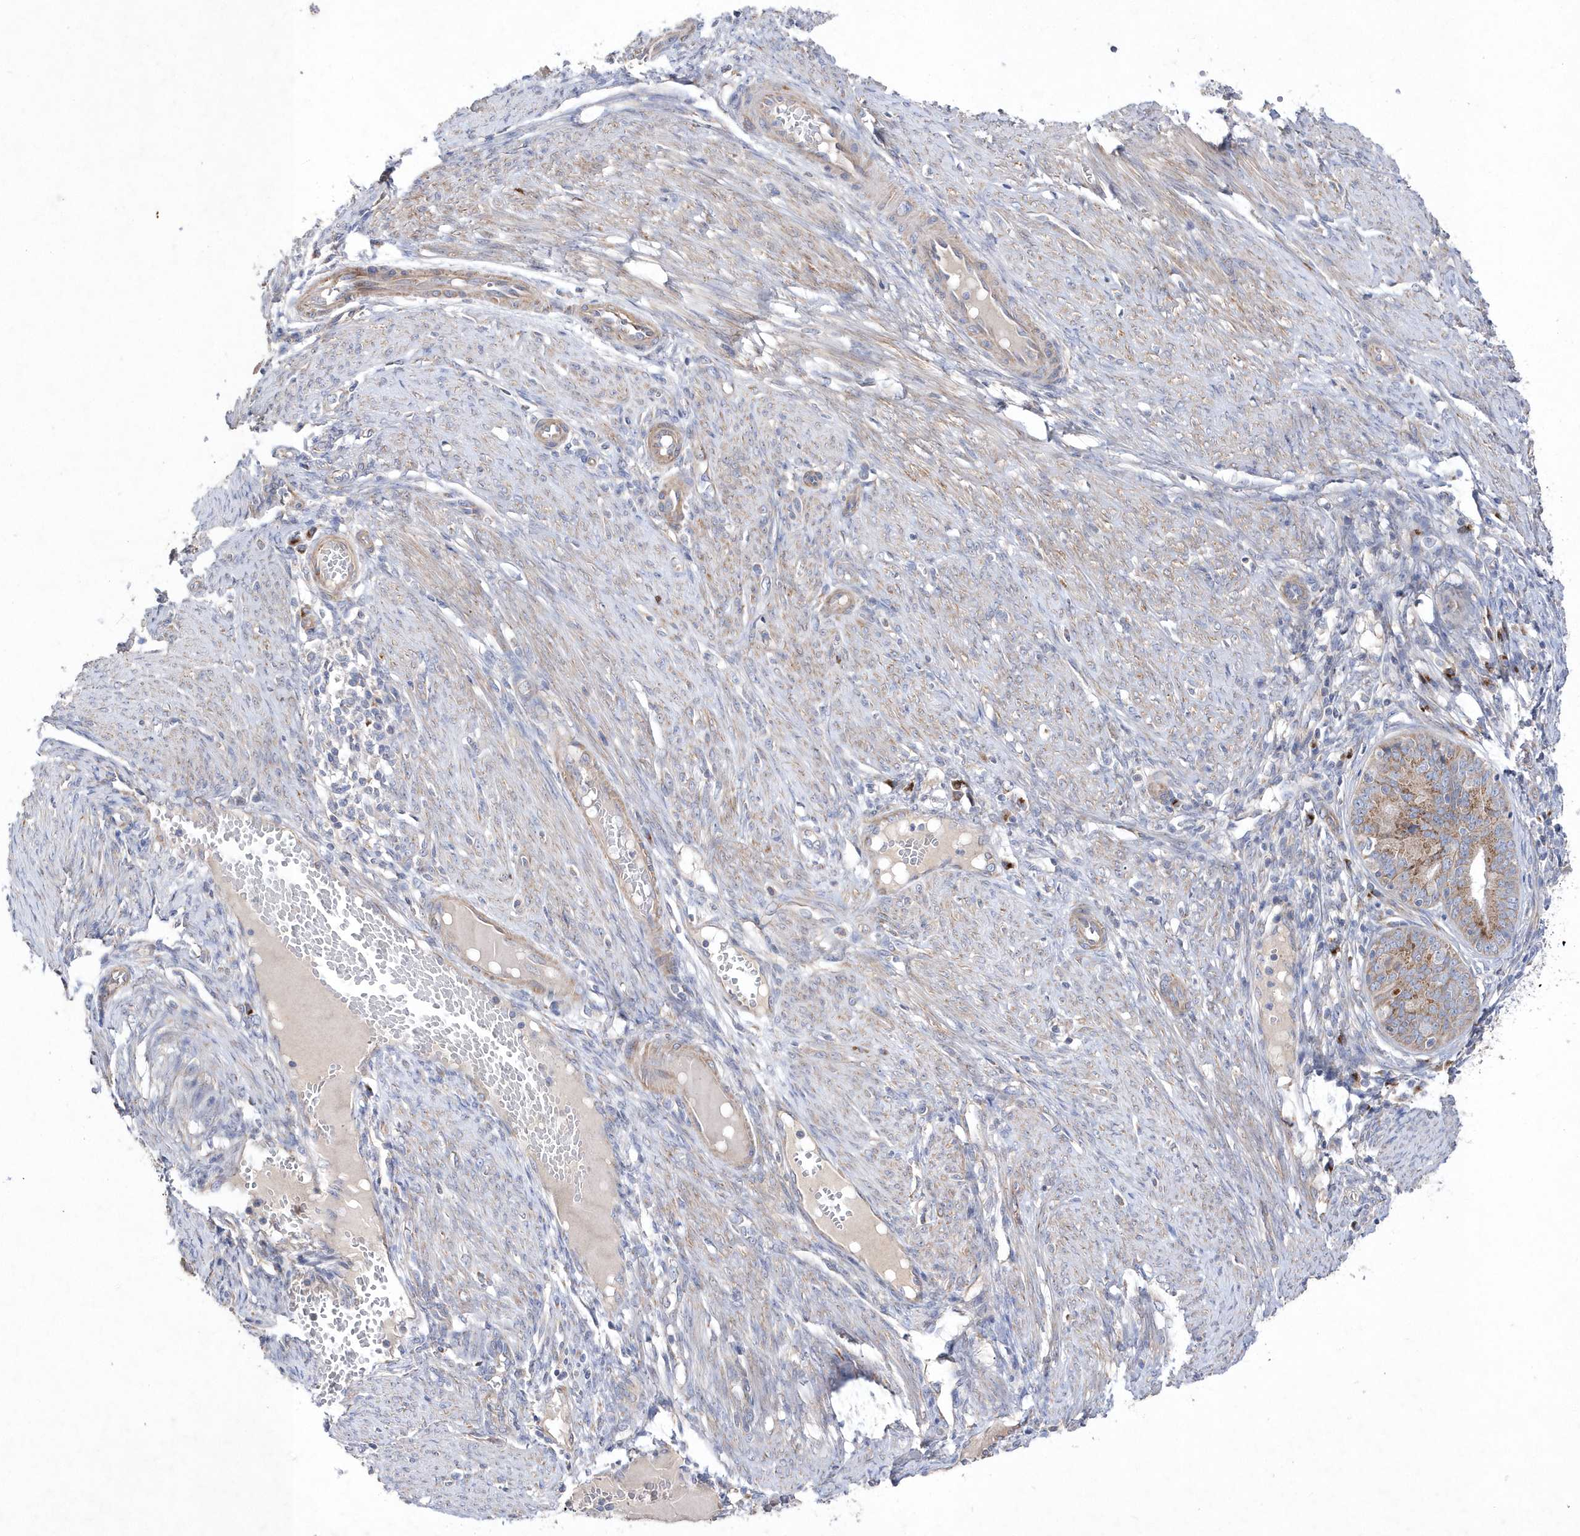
{"staining": {"intensity": "moderate", "quantity": ">75%", "location": "cytoplasmic/membranous"}, "tissue": "endometrial cancer", "cell_type": "Tumor cells", "image_type": "cancer", "snomed": [{"axis": "morphology", "description": "Adenocarcinoma, NOS"}, {"axis": "topography", "description": "Endometrium"}], "caption": "Protein staining of endometrial adenocarcinoma tissue displays moderate cytoplasmic/membranous staining in about >75% of tumor cells. (brown staining indicates protein expression, while blue staining denotes nuclei).", "gene": "METTL8", "patient": {"sex": "female", "age": 51}}